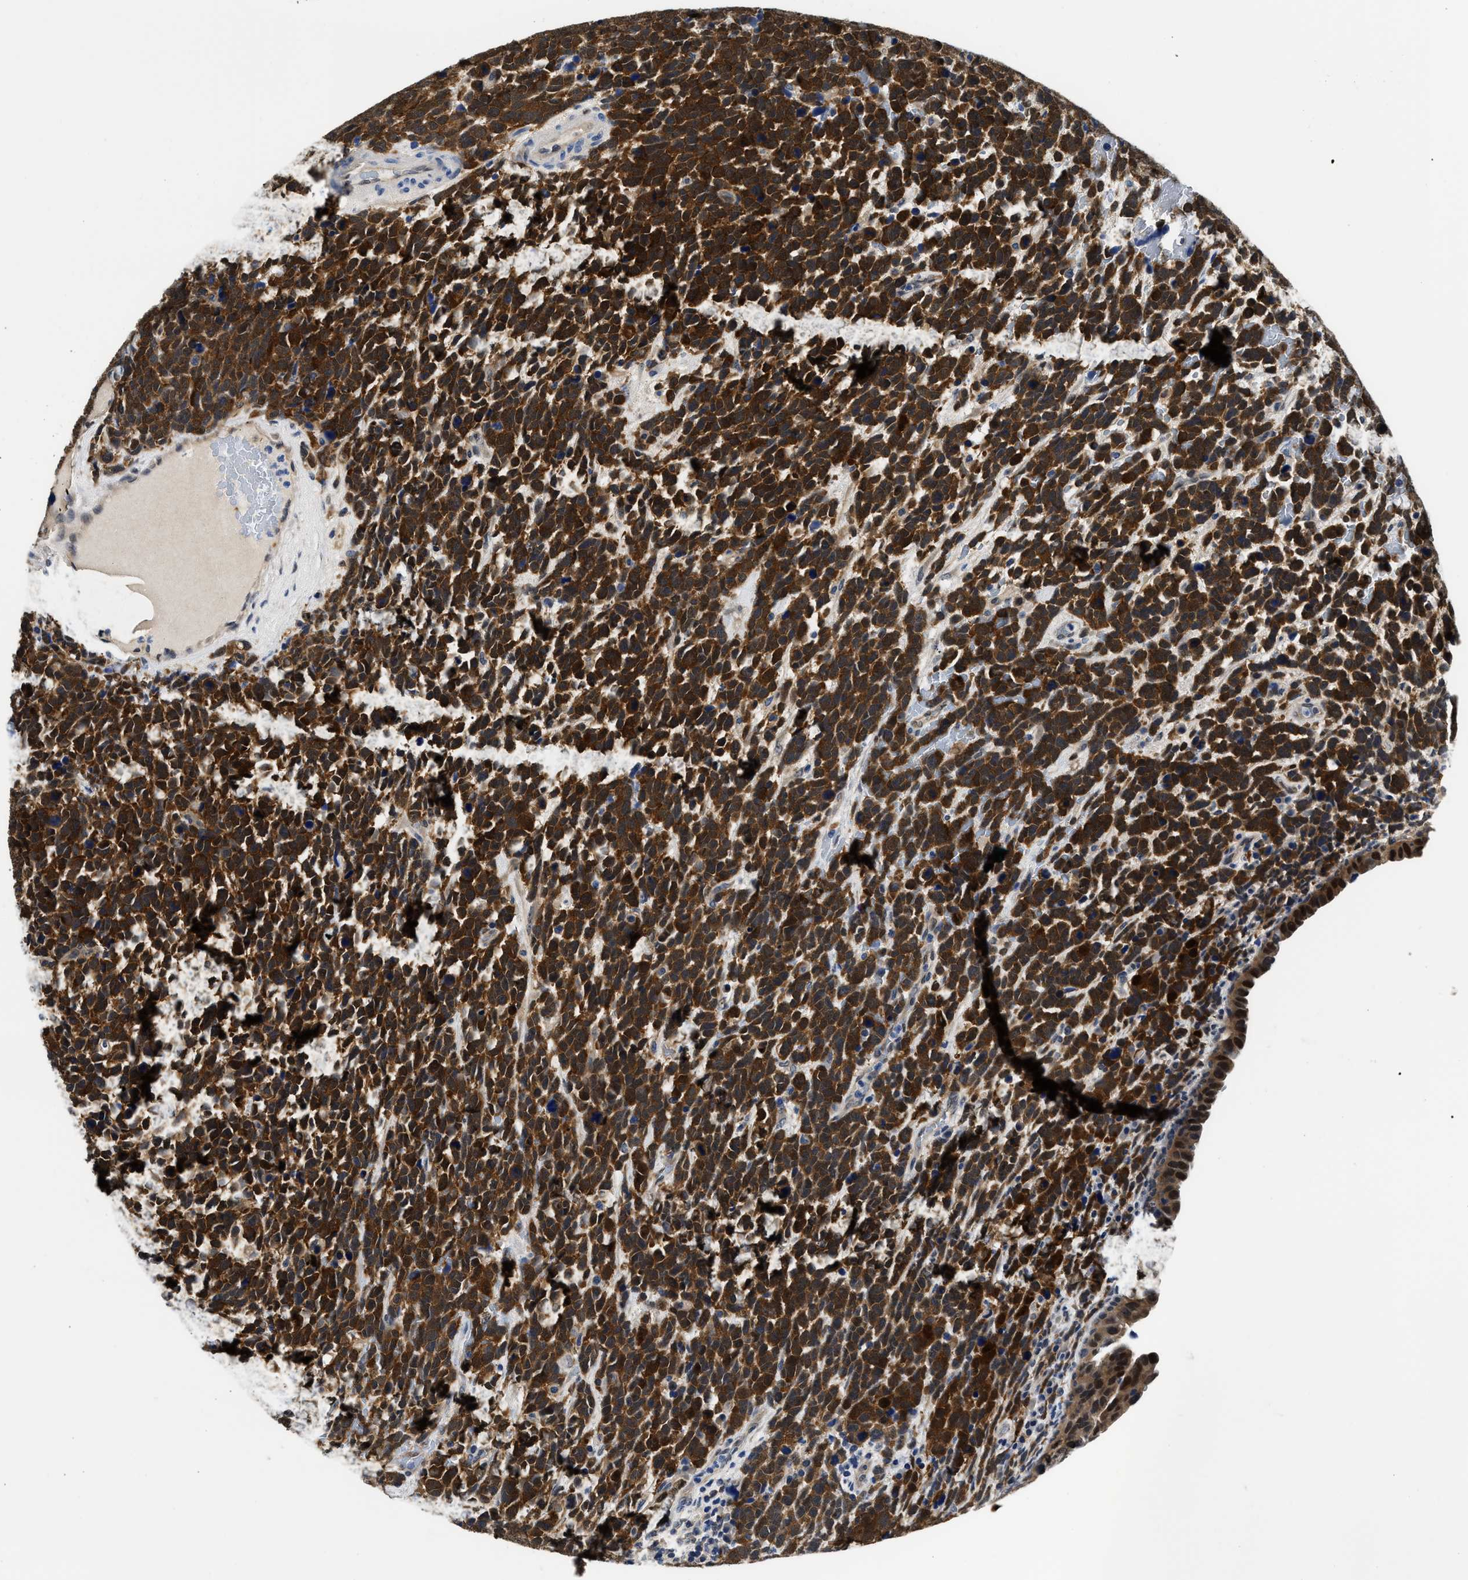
{"staining": {"intensity": "strong", "quantity": ">75%", "location": "cytoplasmic/membranous"}, "tissue": "urothelial cancer", "cell_type": "Tumor cells", "image_type": "cancer", "snomed": [{"axis": "morphology", "description": "Urothelial carcinoma, High grade"}, {"axis": "topography", "description": "Urinary bladder"}], "caption": "Brown immunohistochemical staining in urothelial cancer exhibits strong cytoplasmic/membranous staining in about >75% of tumor cells. The staining was performed using DAB (3,3'-diaminobenzidine), with brown indicating positive protein expression. Nuclei are stained blue with hematoxylin.", "gene": "XPO5", "patient": {"sex": "female", "age": 82}}